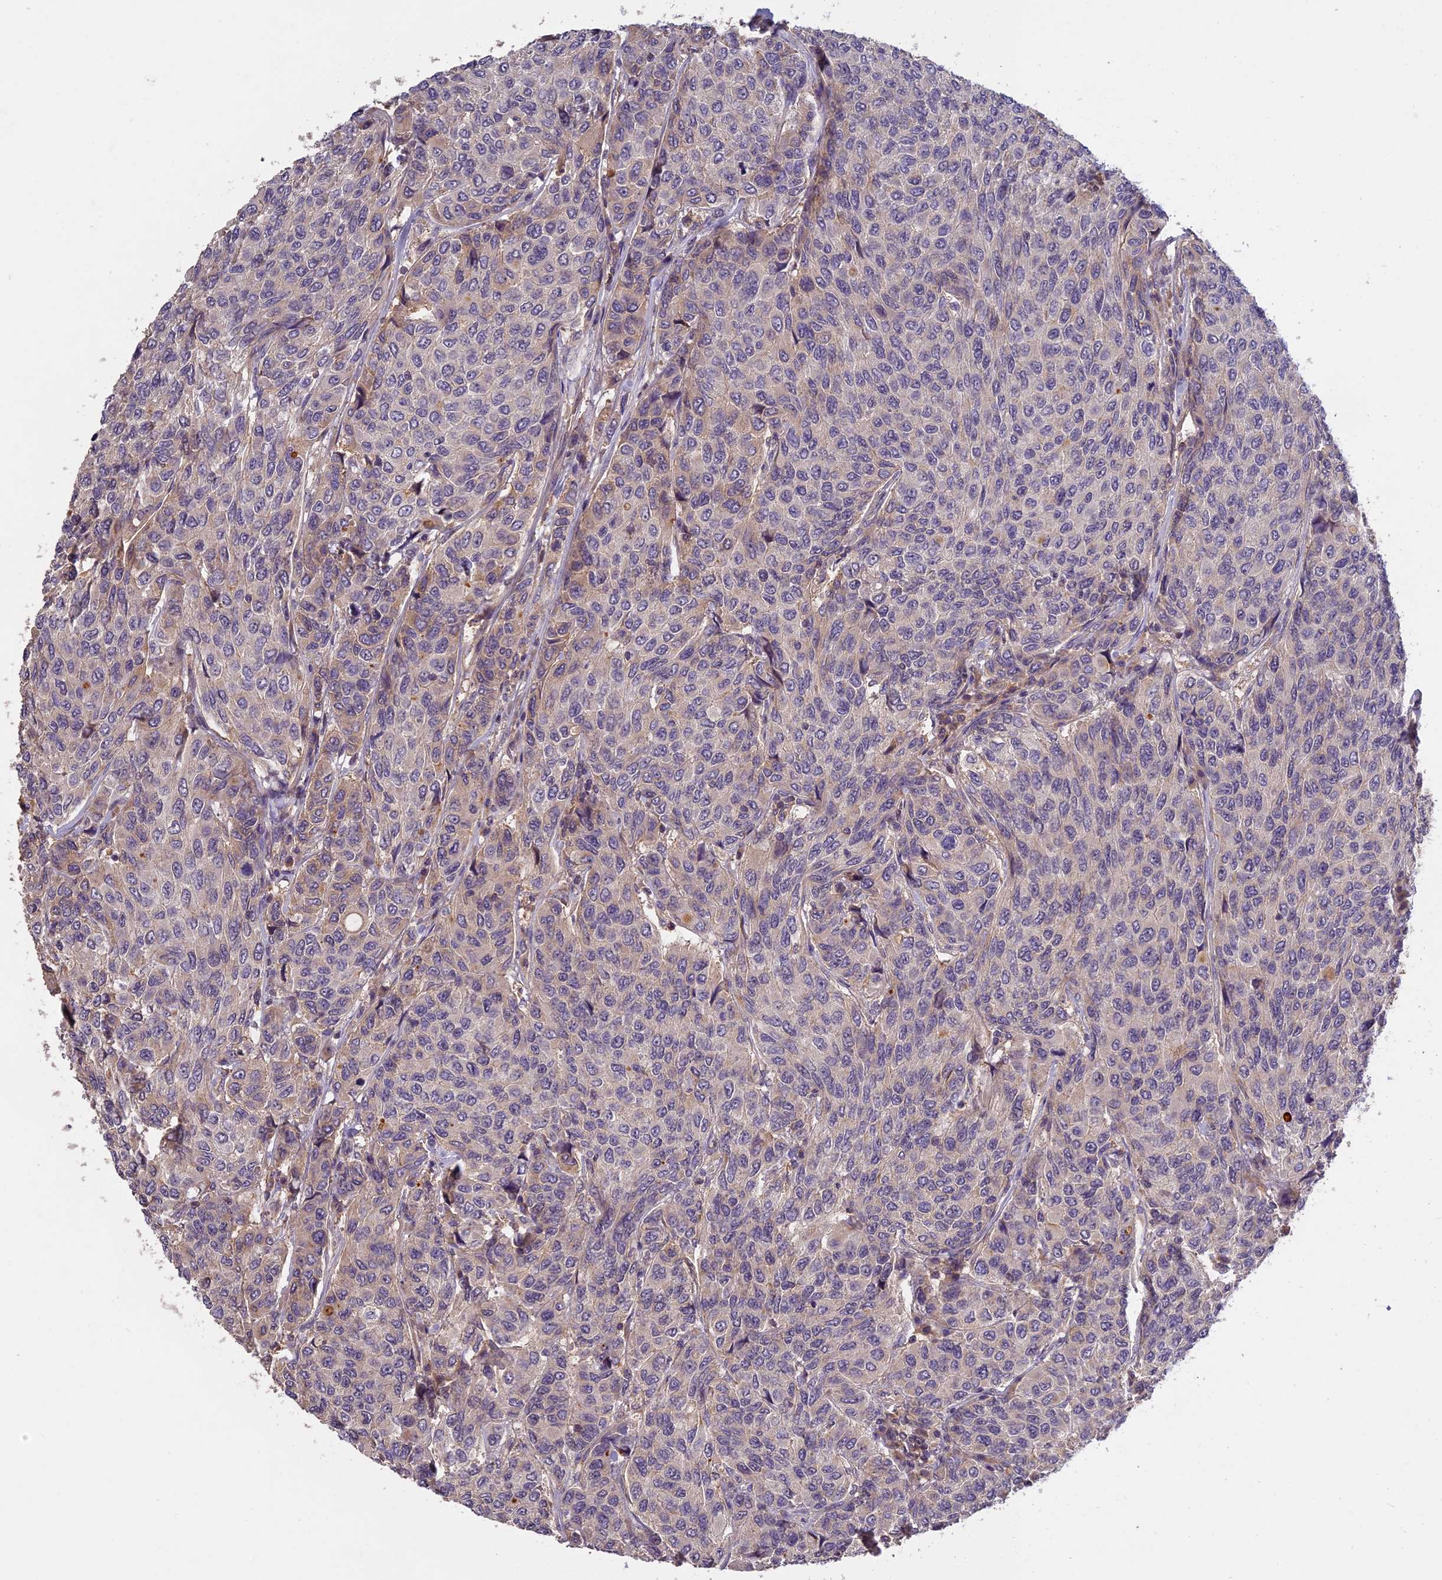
{"staining": {"intensity": "weak", "quantity": "<25%", "location": "cytoplasmic/membranous"}, "tissue": "breast cancer", "cell_type": "Tumor cells", "image_type": "cancer", "snomed": [{"axis": "morphology", "description": "Duct carcinoma"}, {"axis": "topography", "description": "Breast"}], "caption": "A histopathology image of breast cancer (intraductal carcinoma) stained for a protein demonstrates no brown staining in tumor cells.", "gene": "AP4E1", "patient": {"sex": "female", "age": 55}}